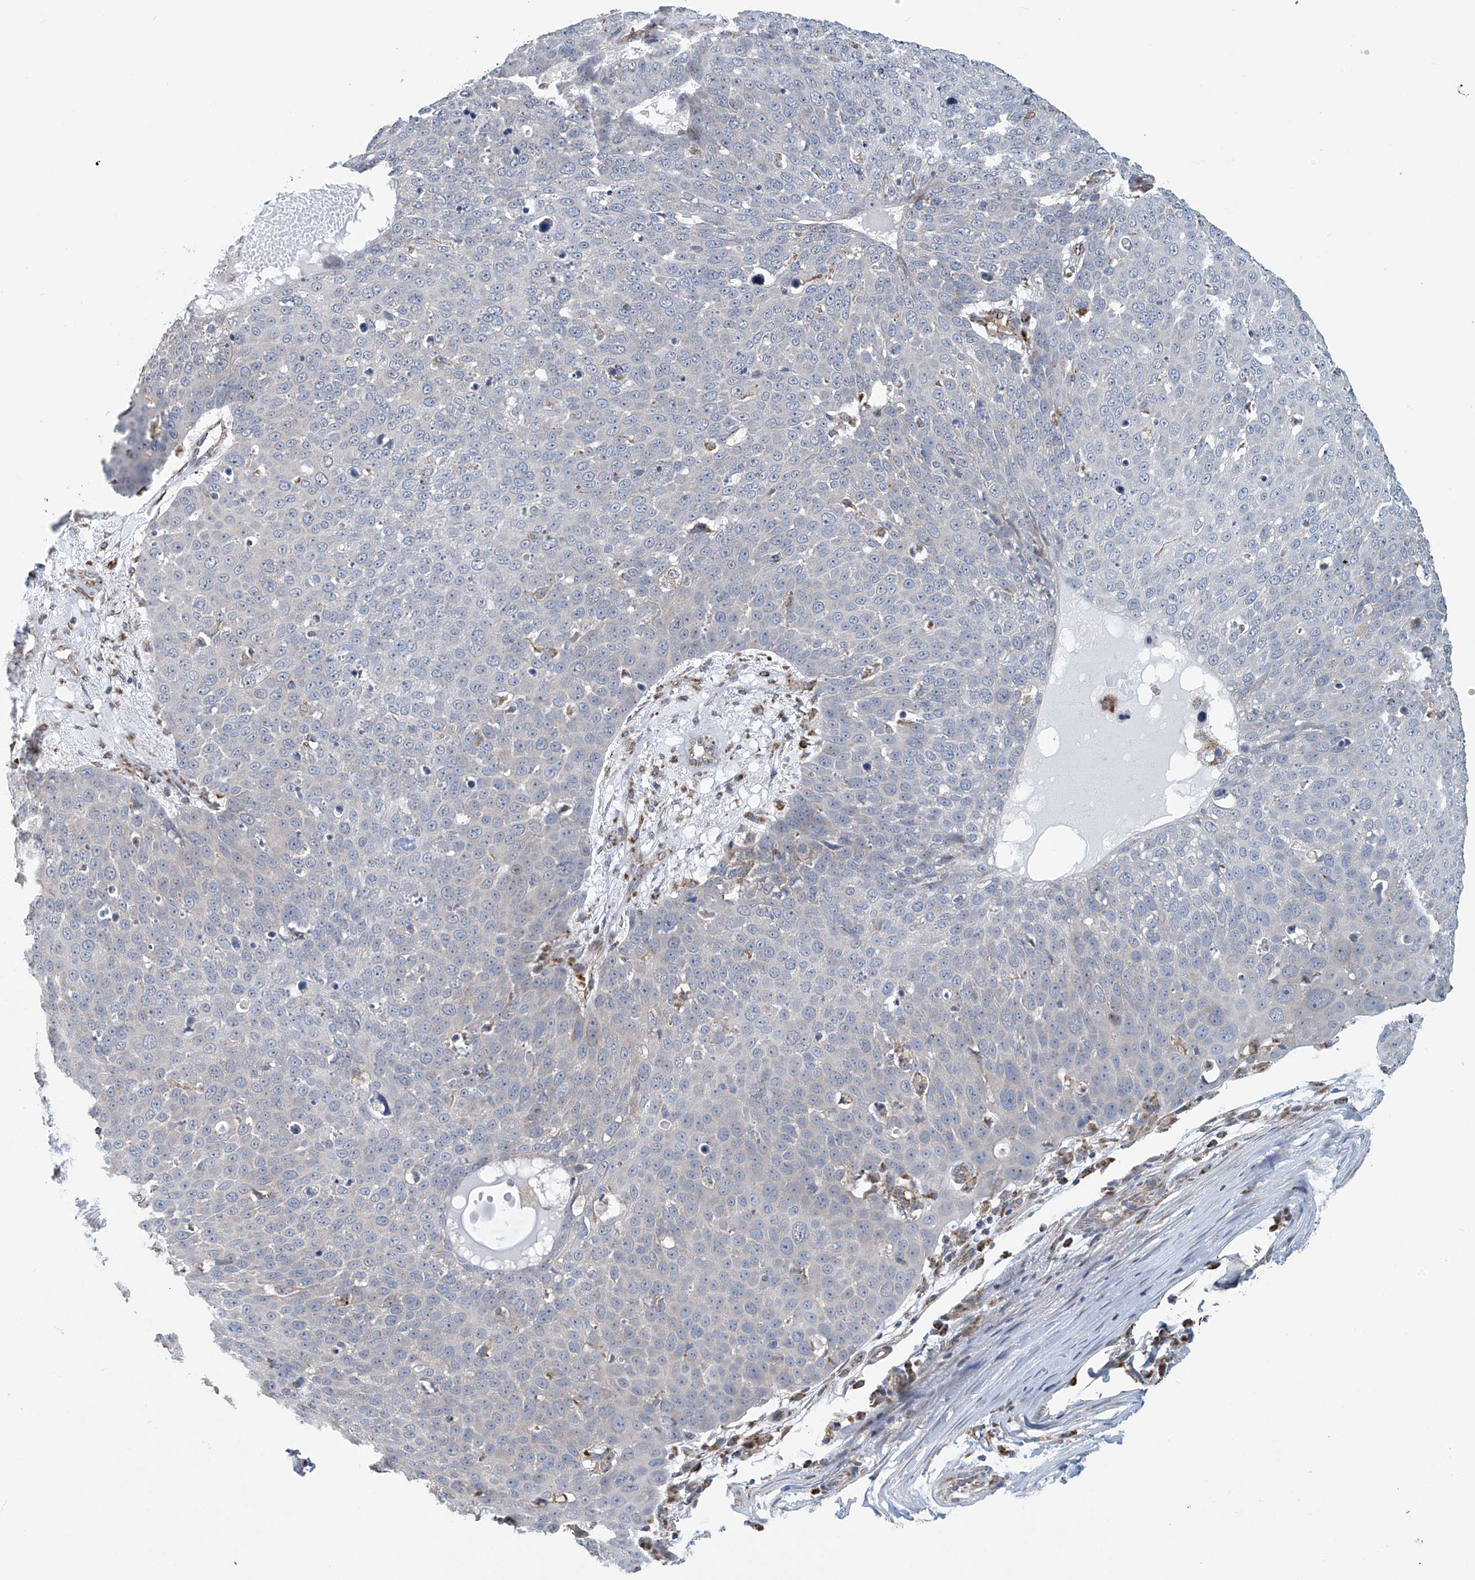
{"staining": {"intensity": "negative", "quantity": "none", "location": "none"}, "tissue": "skin cancer", "cell_type": "Tumor cells", "image_type": "cancer", "snomed": [{"axis": "morphology", "description": "Squamous cell carcinoma, NOS"}, {"axis": "topography", "description": "Skin"}], "caption": "This photomicrograph is of skin cancer stained with immunohistochemistry (IHC) to label a protein in brown with the nuclei are counter-stained blue. There is no expression in tumor cells.", "gene": "COMMD1", "patient": {"sex": "male", "age": 71}}